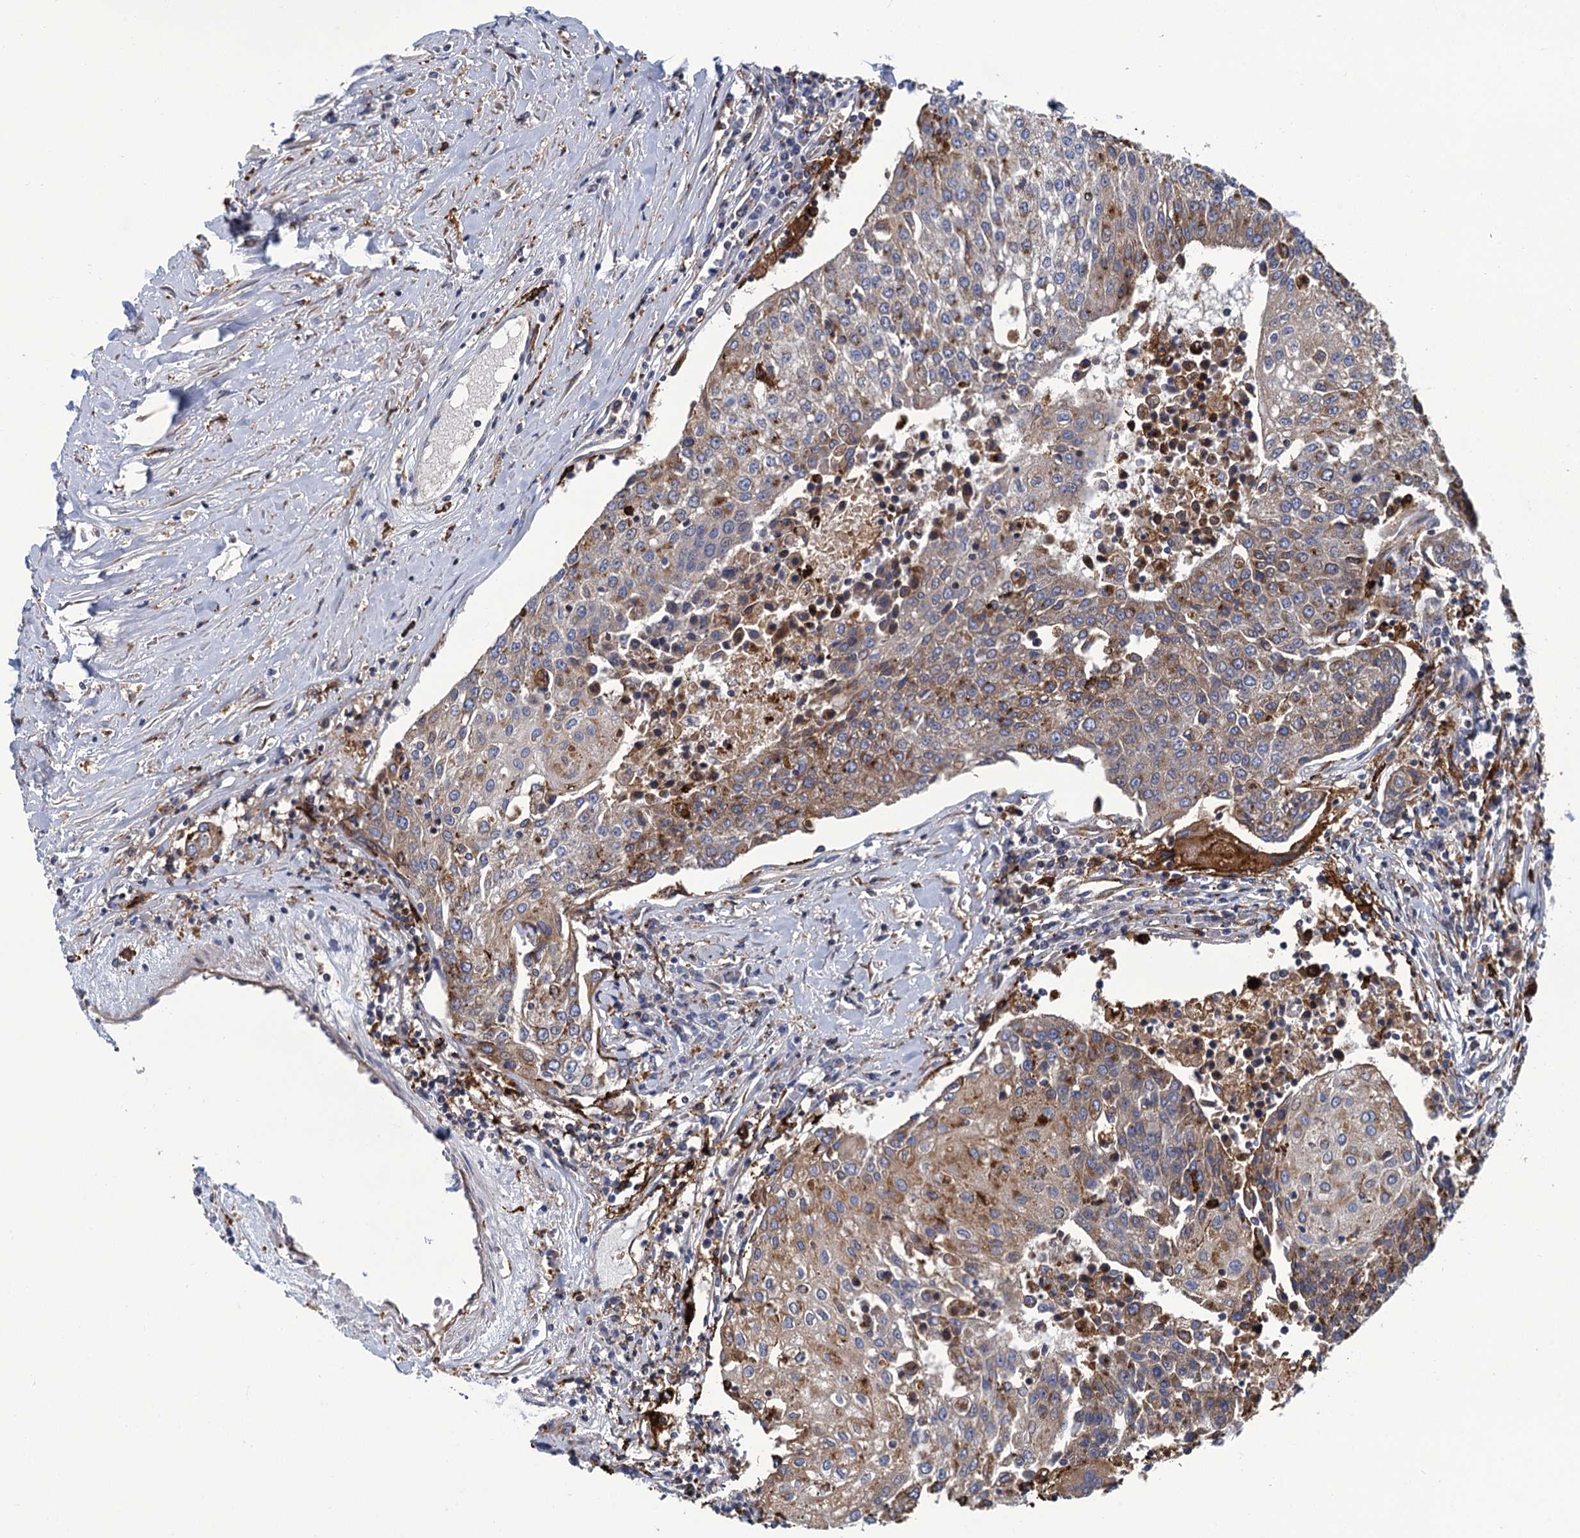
{"staining": {"intensity": "weak", "quantity": "25%-75%", "location": "cytoplasmic/membranous"}, "tissue": "urothelial cancer", "cell_type": "Tumor cells", "image_type": "cancer", "snomed": [{"axis": "morphology", "description": "Urothelial carcinoma, High grade"}, {"axis": "topography", "description": "Urinary bladder"}], "caption": "Immunohistochemistry (DAB (3,3'-diaminobenzidine)) staining of human urothelial carcinoma (high-grade) exhibits weak cytoplasmic/membranous protein staining in about 25%-75% of tumor cells.", "gene": "DNHD1", "patient": {"sex": "female", "age": 85}}